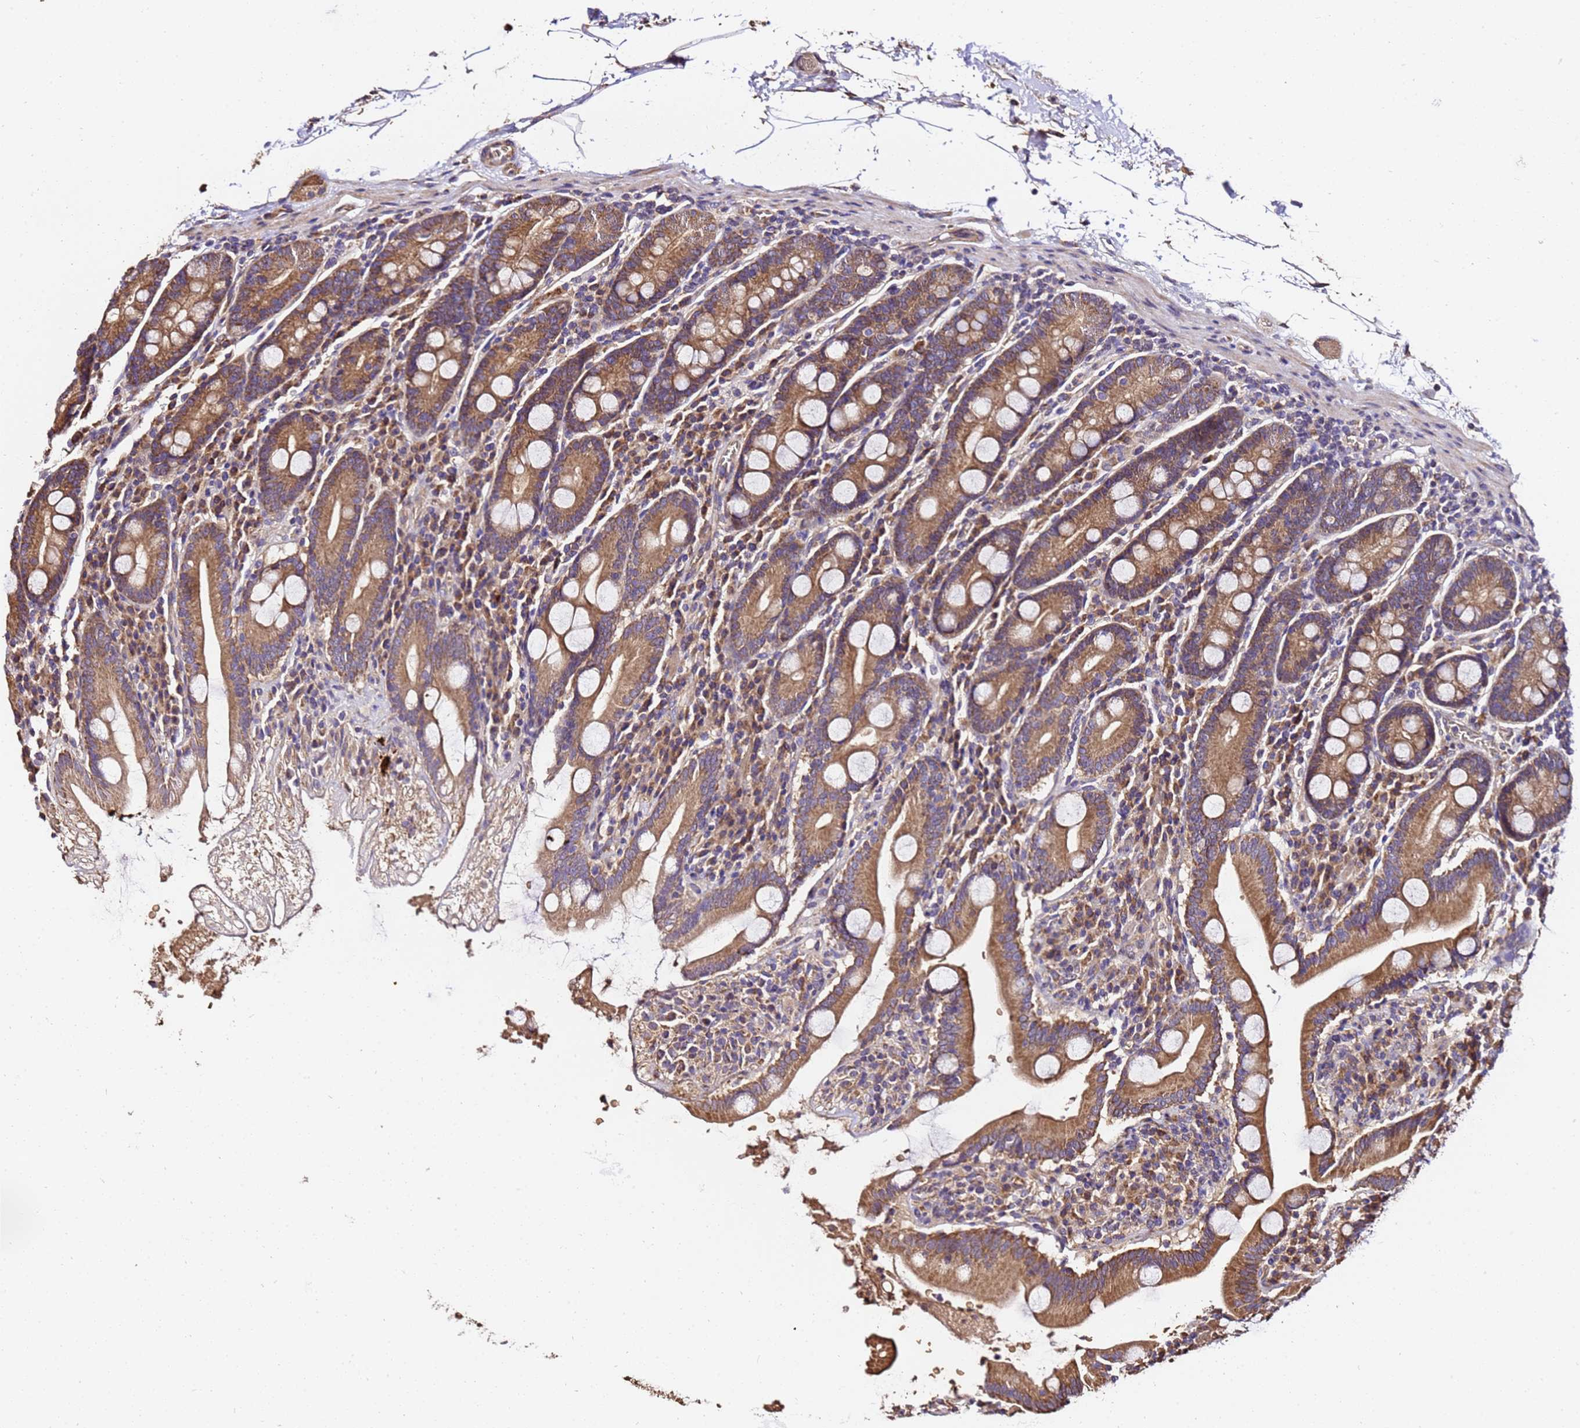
{"staining": {"intensity": "moderate", "quantity": ">75%", "location": "cytoplasmic/membranous"}, "tissue": "duodenum", "cell_type": "Glandular cells", "image_type": "normal", "snomed": [{"axis": "morphology", "description": "Normal tissue, NOS"}, {"axis": "topography", "description": "Duodenum"}], "caption": "High-magnification brightfield microscopy of benign duodenum stained with DAB (3,3'-diaminobenzidine) (brown) and counterstained with hematoxylin (blue). glandular cells exhibit moderate cytoplasmic/membranous expression is seen in approximately>75% of cells.", "gene": "LRRIQ1", "patient": {"sex": "male", "age": 35}}